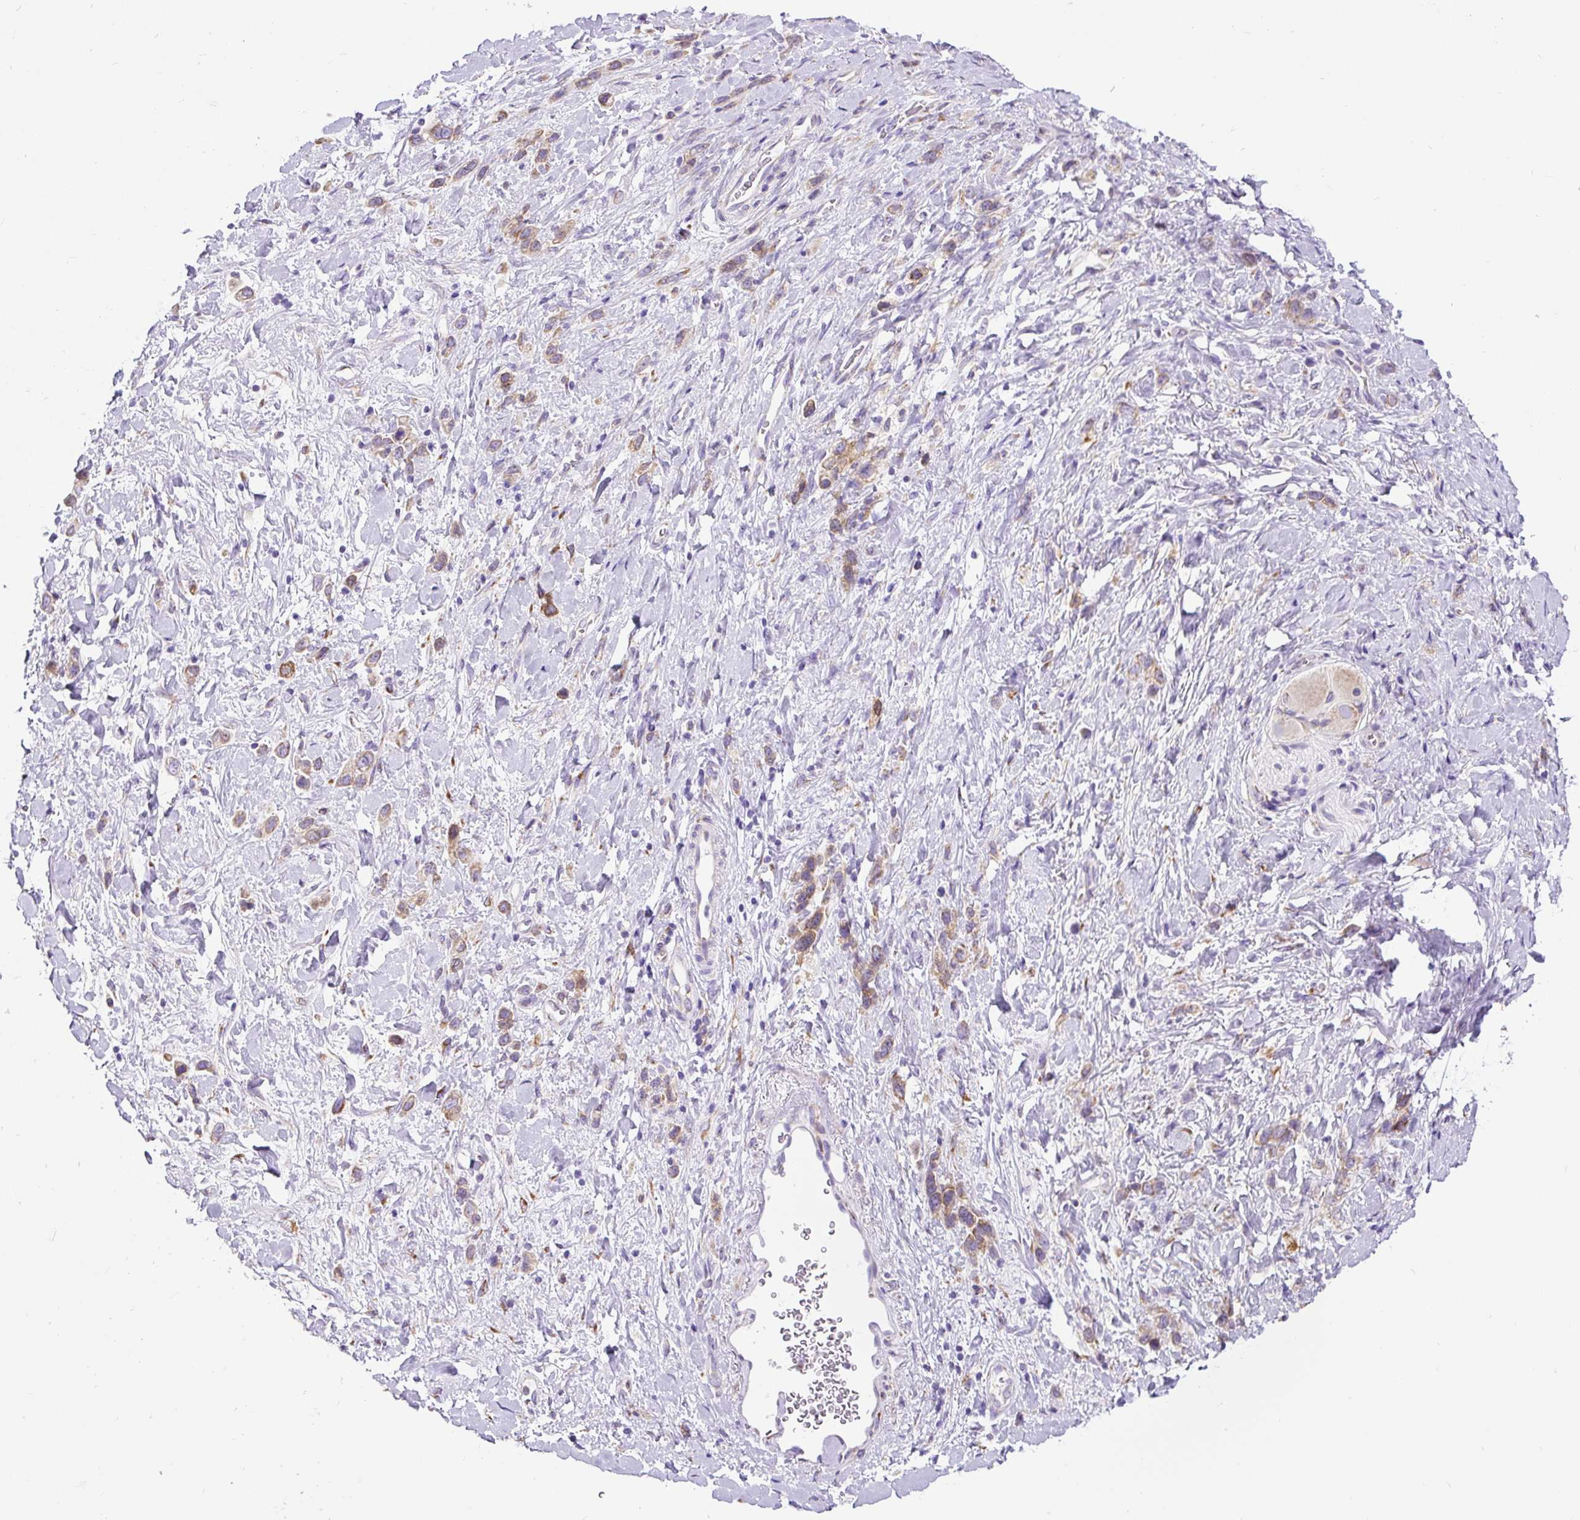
{"staining": {"intensity": "moderate", "quantity": ">75%", "location": "cytoplasmic/membranous"}, "tissue": "stomach cancer", "cell_type": "Tumor cells", "image_type": "cancer", "snomed": [{"axis": "morphology", "description": "Adenocarcinoma, NOS"}, {"axis": "topography", "description": "Stomach"}], "caption": "IHC of human adenocarcinoma (stomach) reveals medium levels of moderate cytoplasmic/membranous staining in approximately >75% of tumor cells.", "gene": "DDOST", "patient": {"sex": "female", "age": 65}}